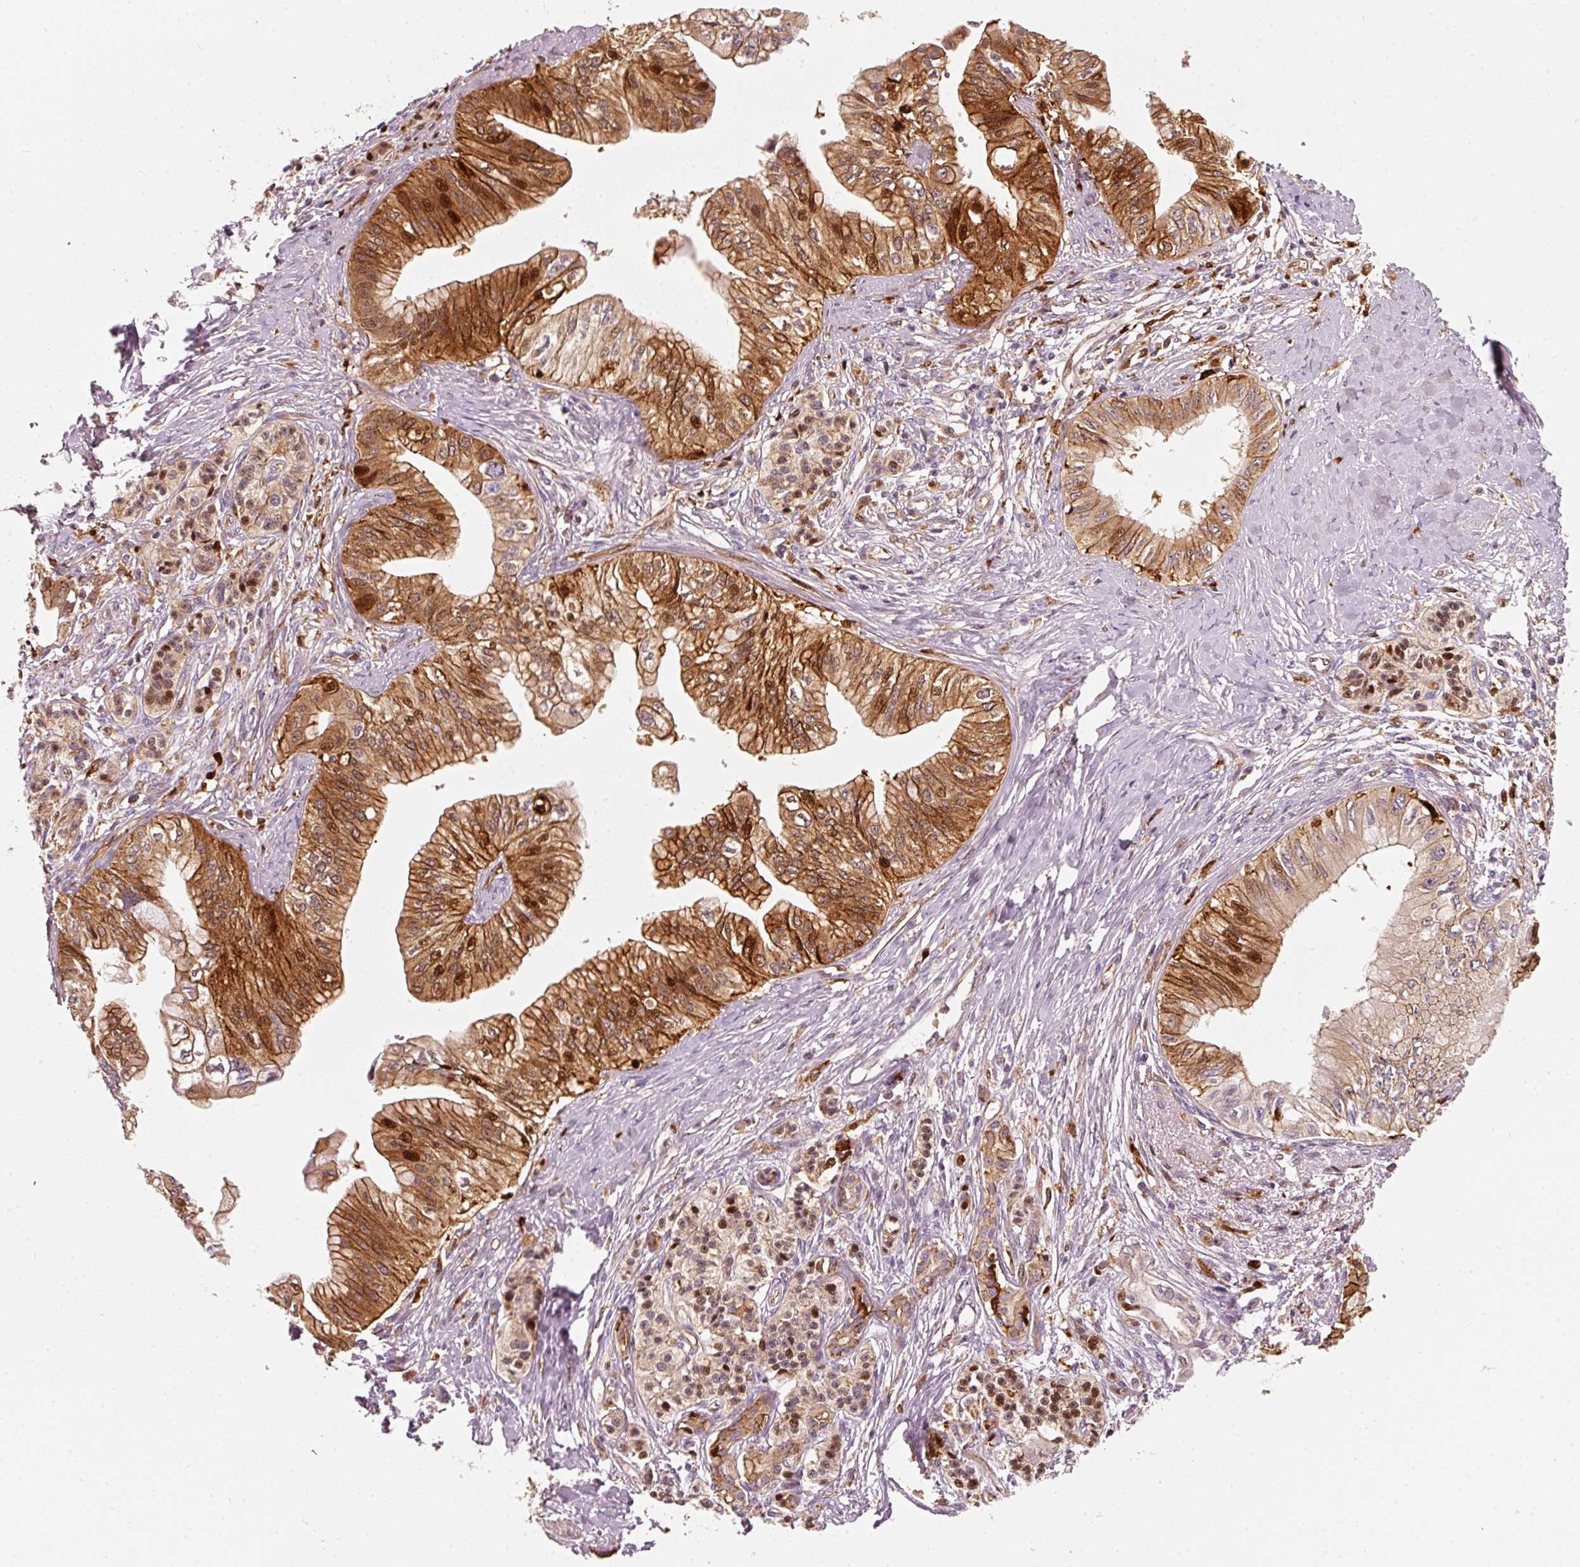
{"staining": {"intensity": "strong", "quantity": ">75%", "location": "cytoplasmic/membranous,nuclear"}, "tissue": "pancreatic cancer", "cell_type": "Tumor cells", "image_type": "cancer", "snomed": [{"axis": "morphology", "description": "Adenocarcinoma, NOS"}, {"axis": "topography", "description": "Pancreas"}], "caption": "This photomicrograph displays pancreatic adenocarcinoma stained with immunohistochemistry (IHC) to label a protein in brown. The cytoplasmic/membranous and nuclear of tumor cells show strong positivity for the protein. Nuclei are counter-stained blue.", "gene": "IQGAP2", "patient": {"sex": "male", "age": 71}}